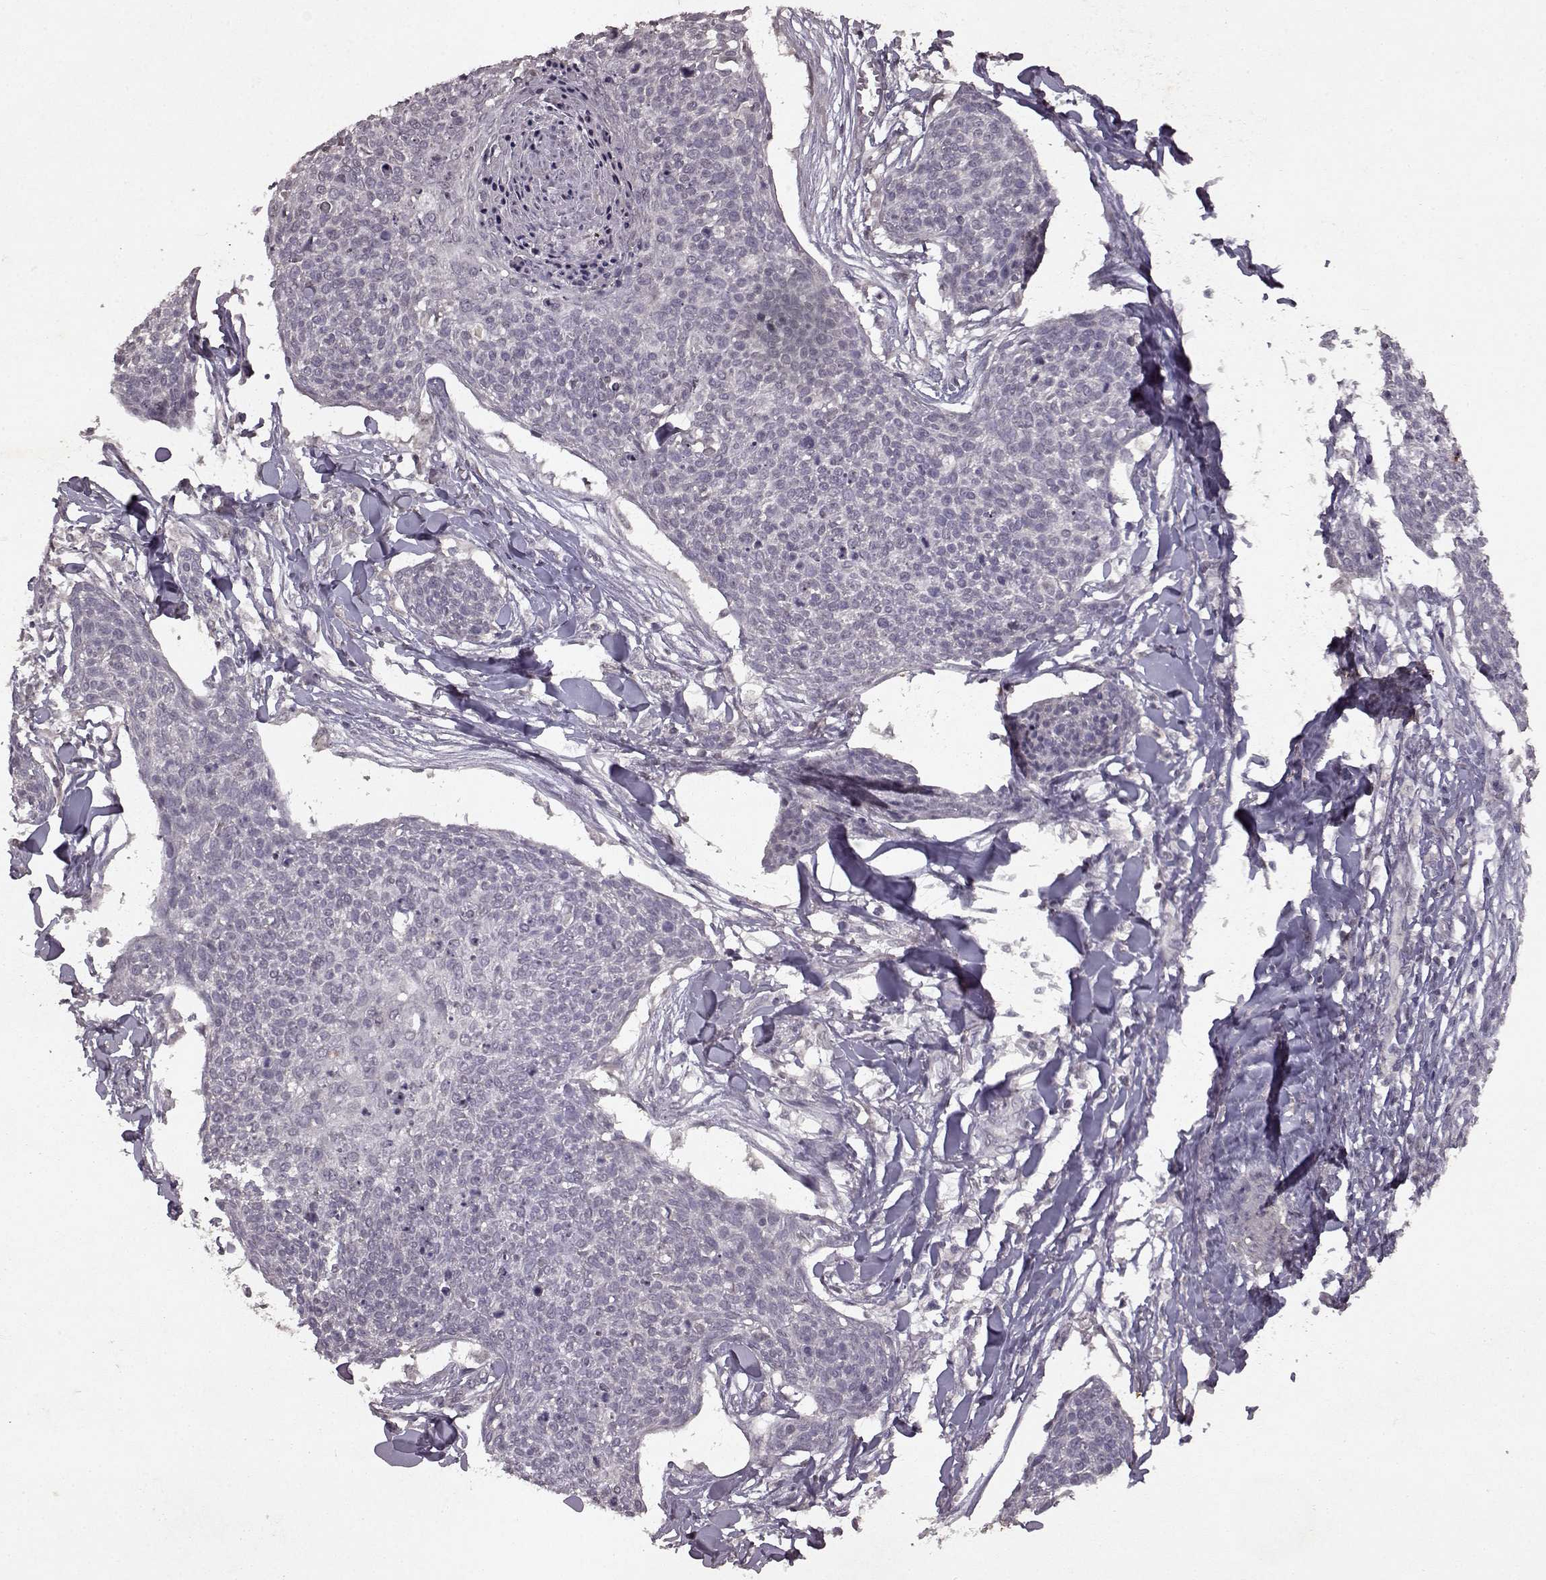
{"staining": {"intensity": "negative", "quantity": "none", "location": "none"}, "tissue": "skin cancer", "cell_type": "Tumor cells", "image_type": "cancer", "snomed": [{"axis": "morphology", "description": "Squamous cell carcinoma, NOS"}, {"axis": "topography", "description": "Skin"}, {"axis": "topography", "description": "Vulva"}], "caption": "DAB immunohistochemical staining of squamous cell carcinoma (skin) demonstrates no significant expression in tumor cells.", "gene": "LHB", "patient": {"sex": "female", "age": 75}}